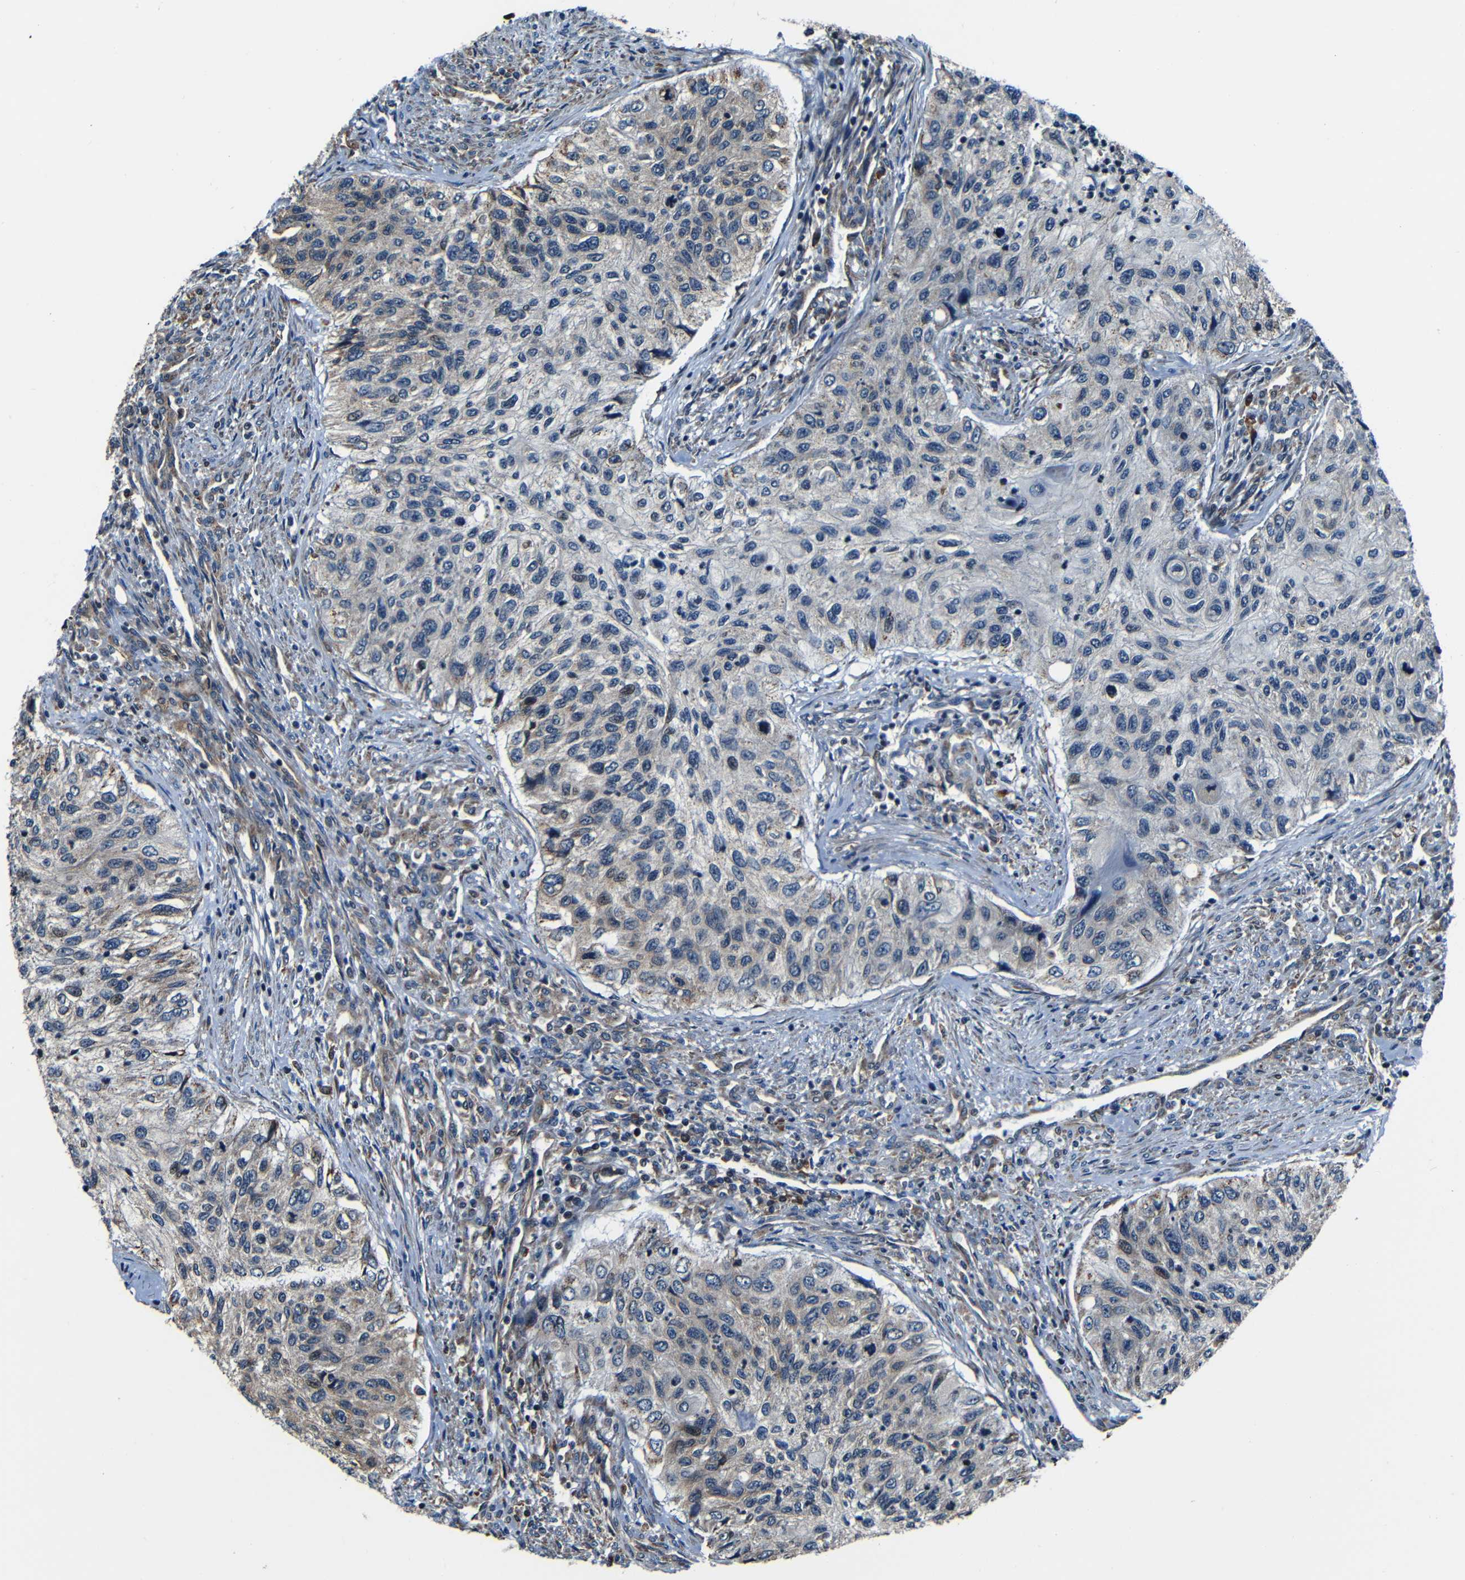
{"staining": {"intensity": "weak", "quantity": "25%-75%", "location": "cytoplasmic/membranous"}, "tissue": "urothelial cancer", "cell_type": "Tumor cells", "image_type": "cancer", "snomed": [{"axis": "morphology", "description": "Urothelial carcinoma, High grade"}, {"axis": "topography", "description": "Urinary bladder"}], "caption": "This is a micrograph of immunohistochemistry staining of high-grade urothelial carcinoma, which shows weak staining in the cytoplasmic/membranous of tumor cells.", "gene": "NCBP3", "patient": {"sex": "female", "age": 60}}